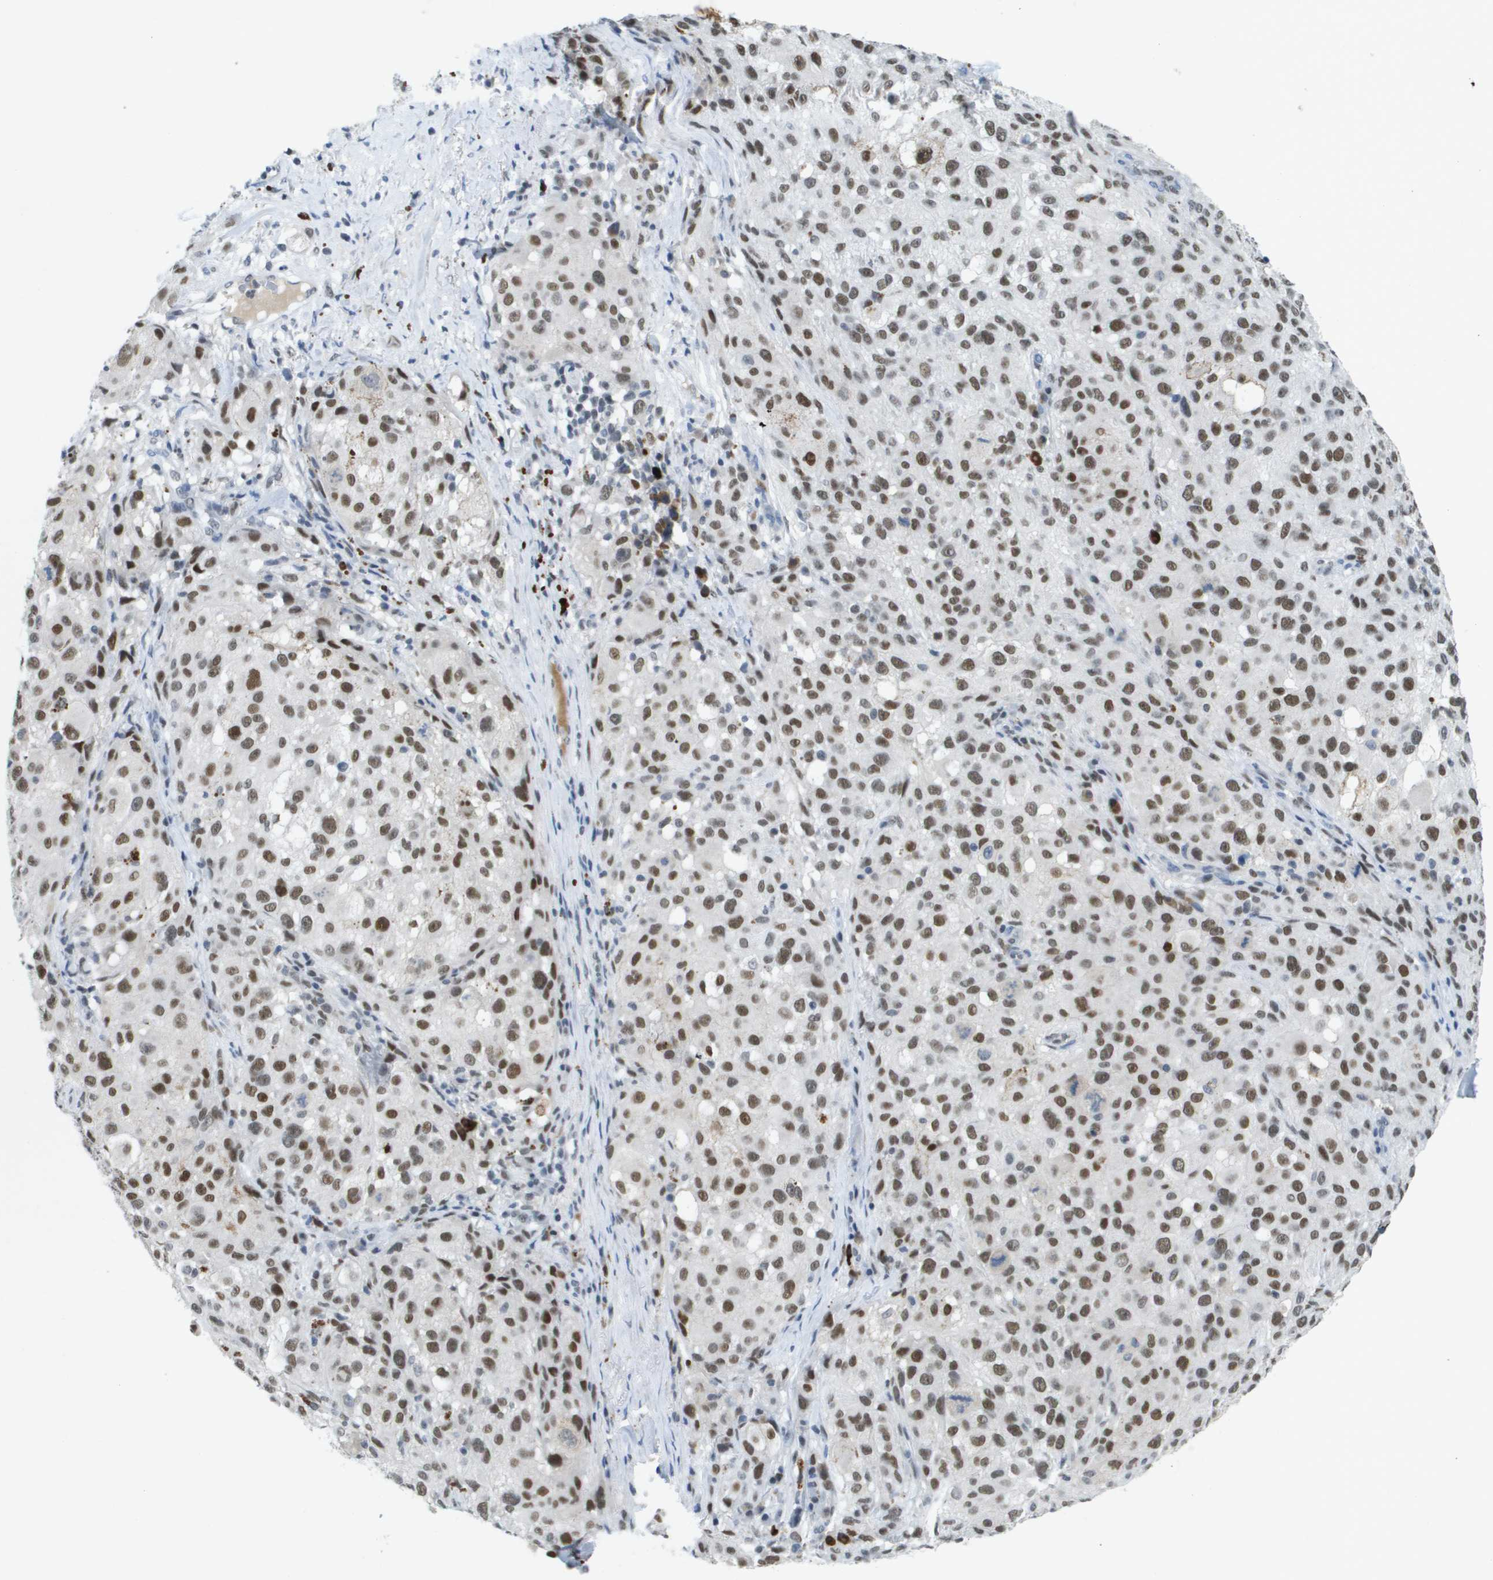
{"staining": {"intensity": "strong", "quantity": ">75%", "location": "nuclear"}, "tissue": "melanoma", "cell_type": "Tumor cells", "image_type": "cancer", "snomed": [{"axis": "morphology", "description": "Necrosis, NOS"}, {"axis": "morphology", "description": "Malignant melanoma, NOS"}, {"axis": "topography", "description": "Skin"}], "caption": "Human malignant melanoma stained for a protein (brown) reveals strong nuclear positive expression in about >75% of tumor cells.", "gene": "TP53RK", "patient": {"sex": "female", "age": 87}}